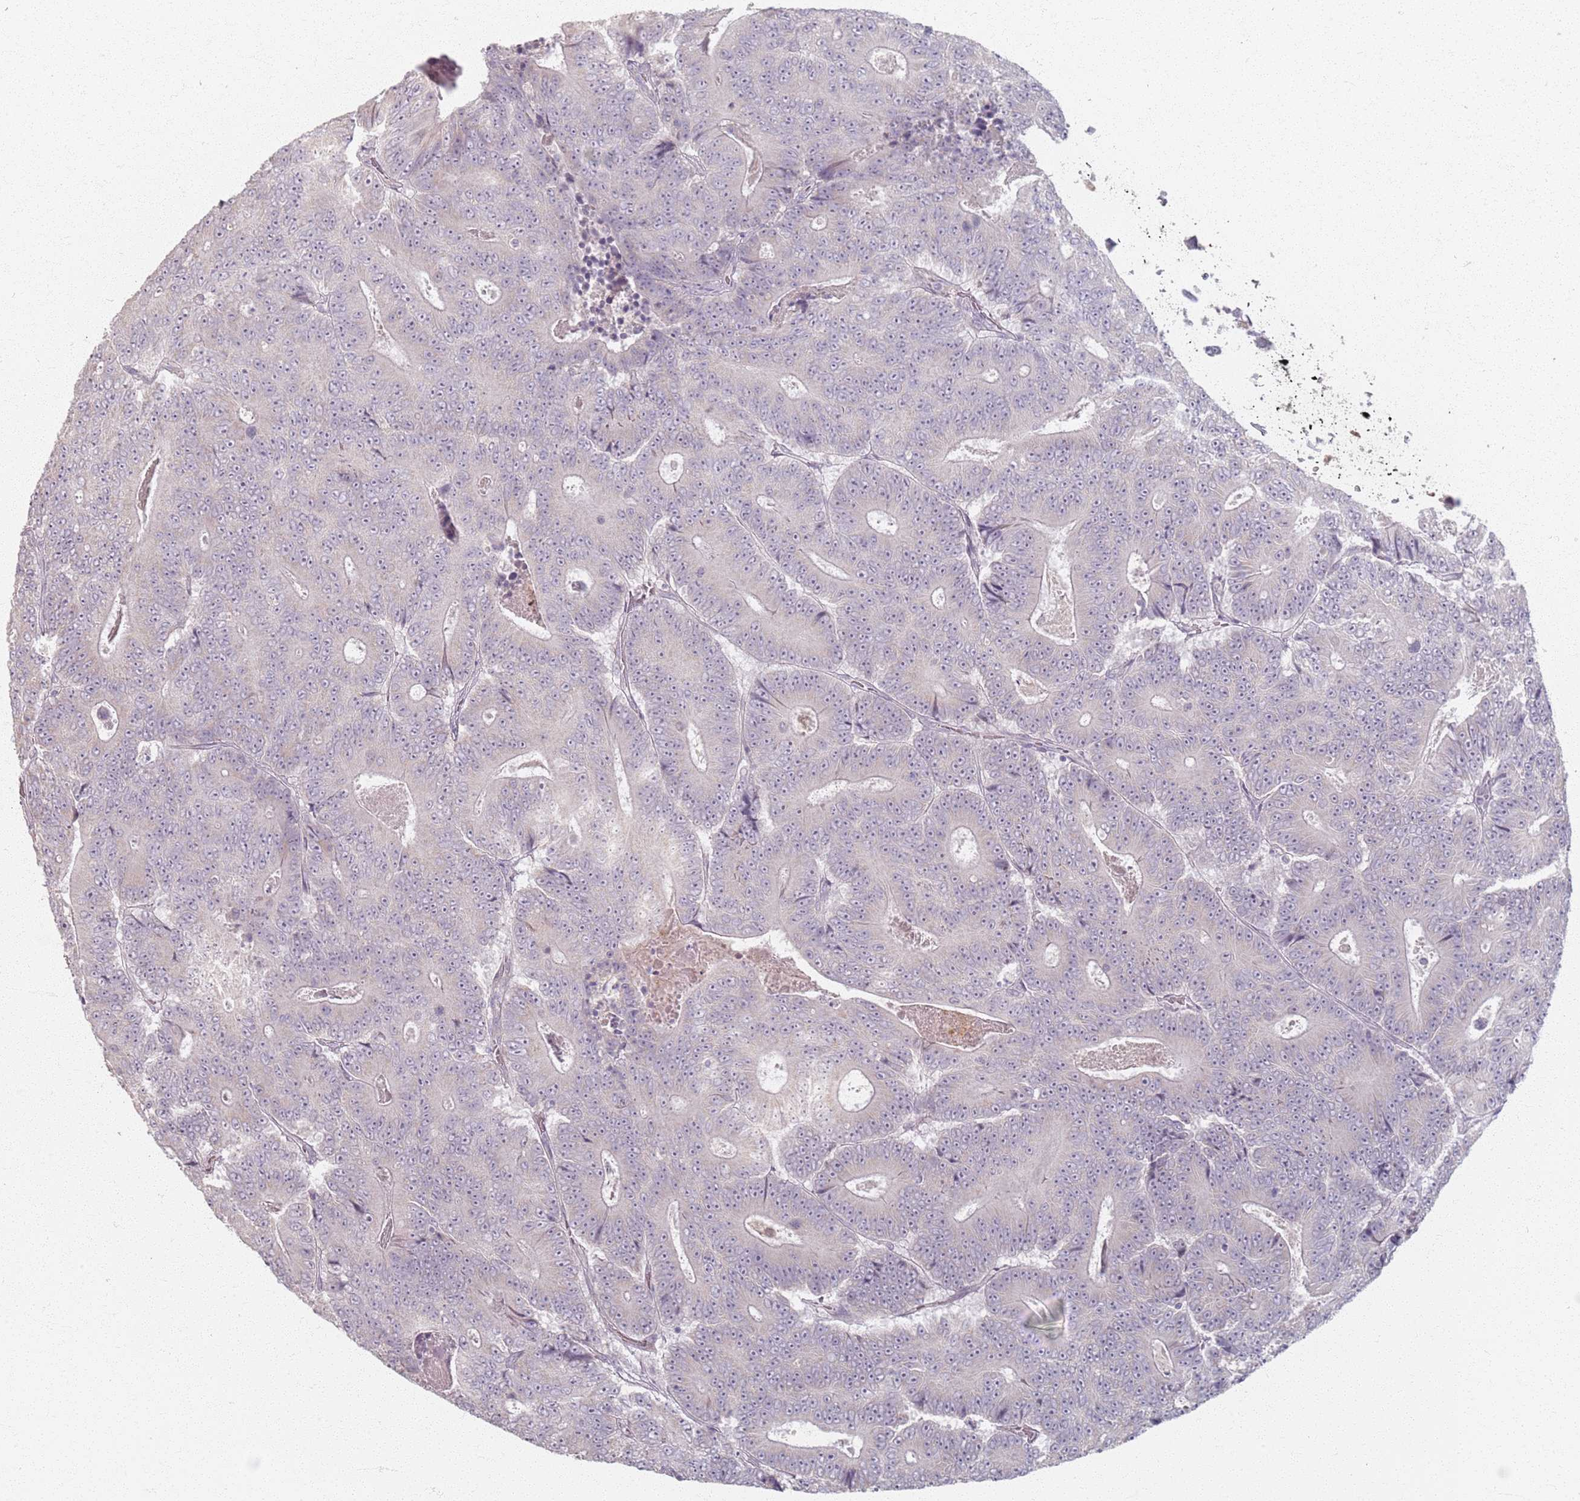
{"staining": {"intensity": "negative", "quantity": "none", "location": "none"}, "tissue": "colorectal cancer", "cell_type": "Tumor cells", "image_type": "cancer", "snomed": [{"axis": "morphology", "description": "Adenocarcinoma, NOS"}, {"axis": "topography", "description": "Colon"}], "caption": "Protein analysis of colorectal cancer demonstrates no significant positivity in tumor cells.", "gene": "PKD2L2", "patient": {"sex": "male", "age": 83}}